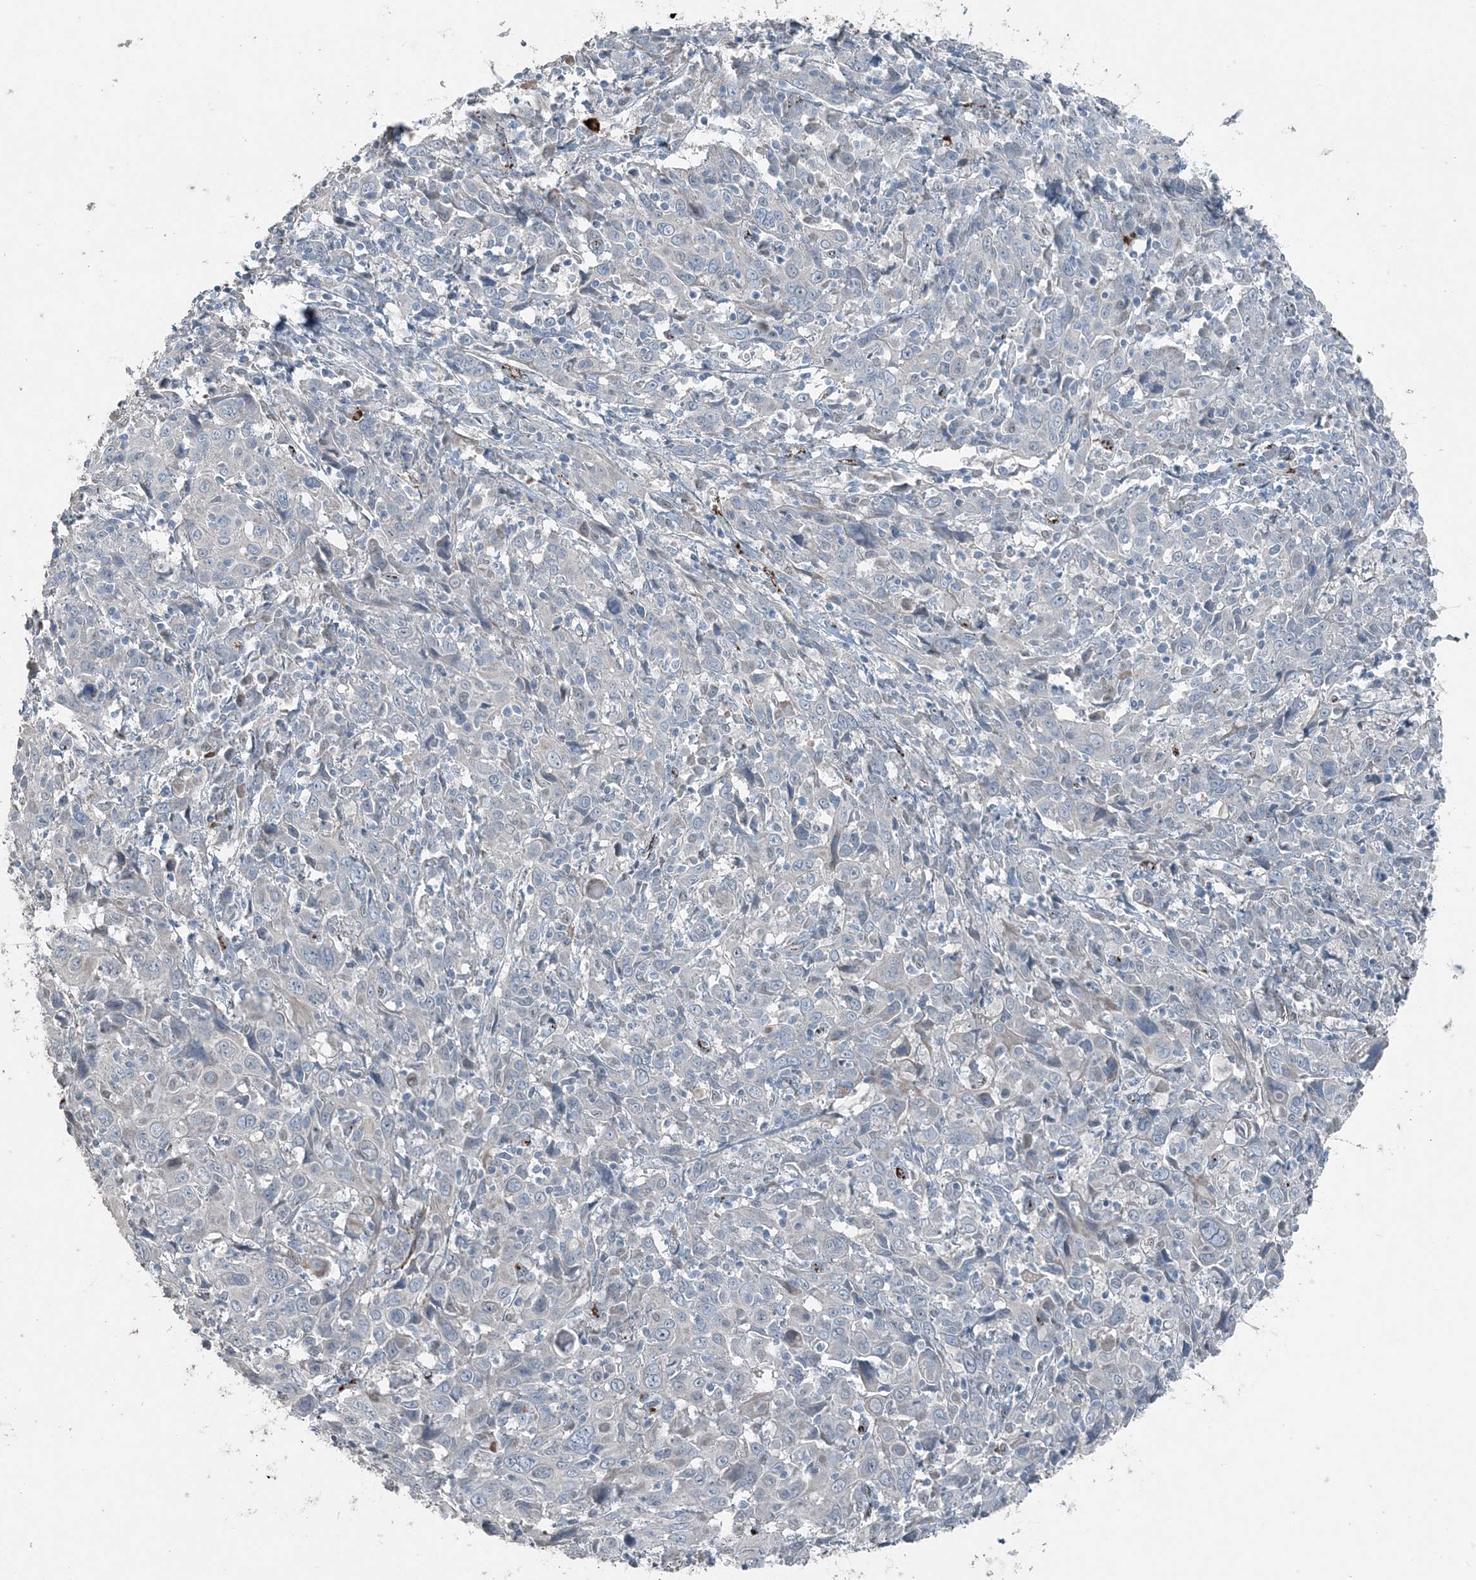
{"staining": {"intensity": "negative", "quantity": "none", "location": "none"}, "tissue": "cervical cancer", "cell_type": "Tumor cells", "image_type": "cancer", "snomed": [{"axis": "morphology", "description": "Squamous cell carcinoma, NOS"}, {"axis": "topography", "description": "Cervix"}], "caption": "IHC image of neoplastic tissue: squamous cell carcinoma (cervical) stained with DAB displays no significant protein positivity in tumor cells.", "gene": "ELOVL7", "patient": {"sex": "female", "age": 46}}